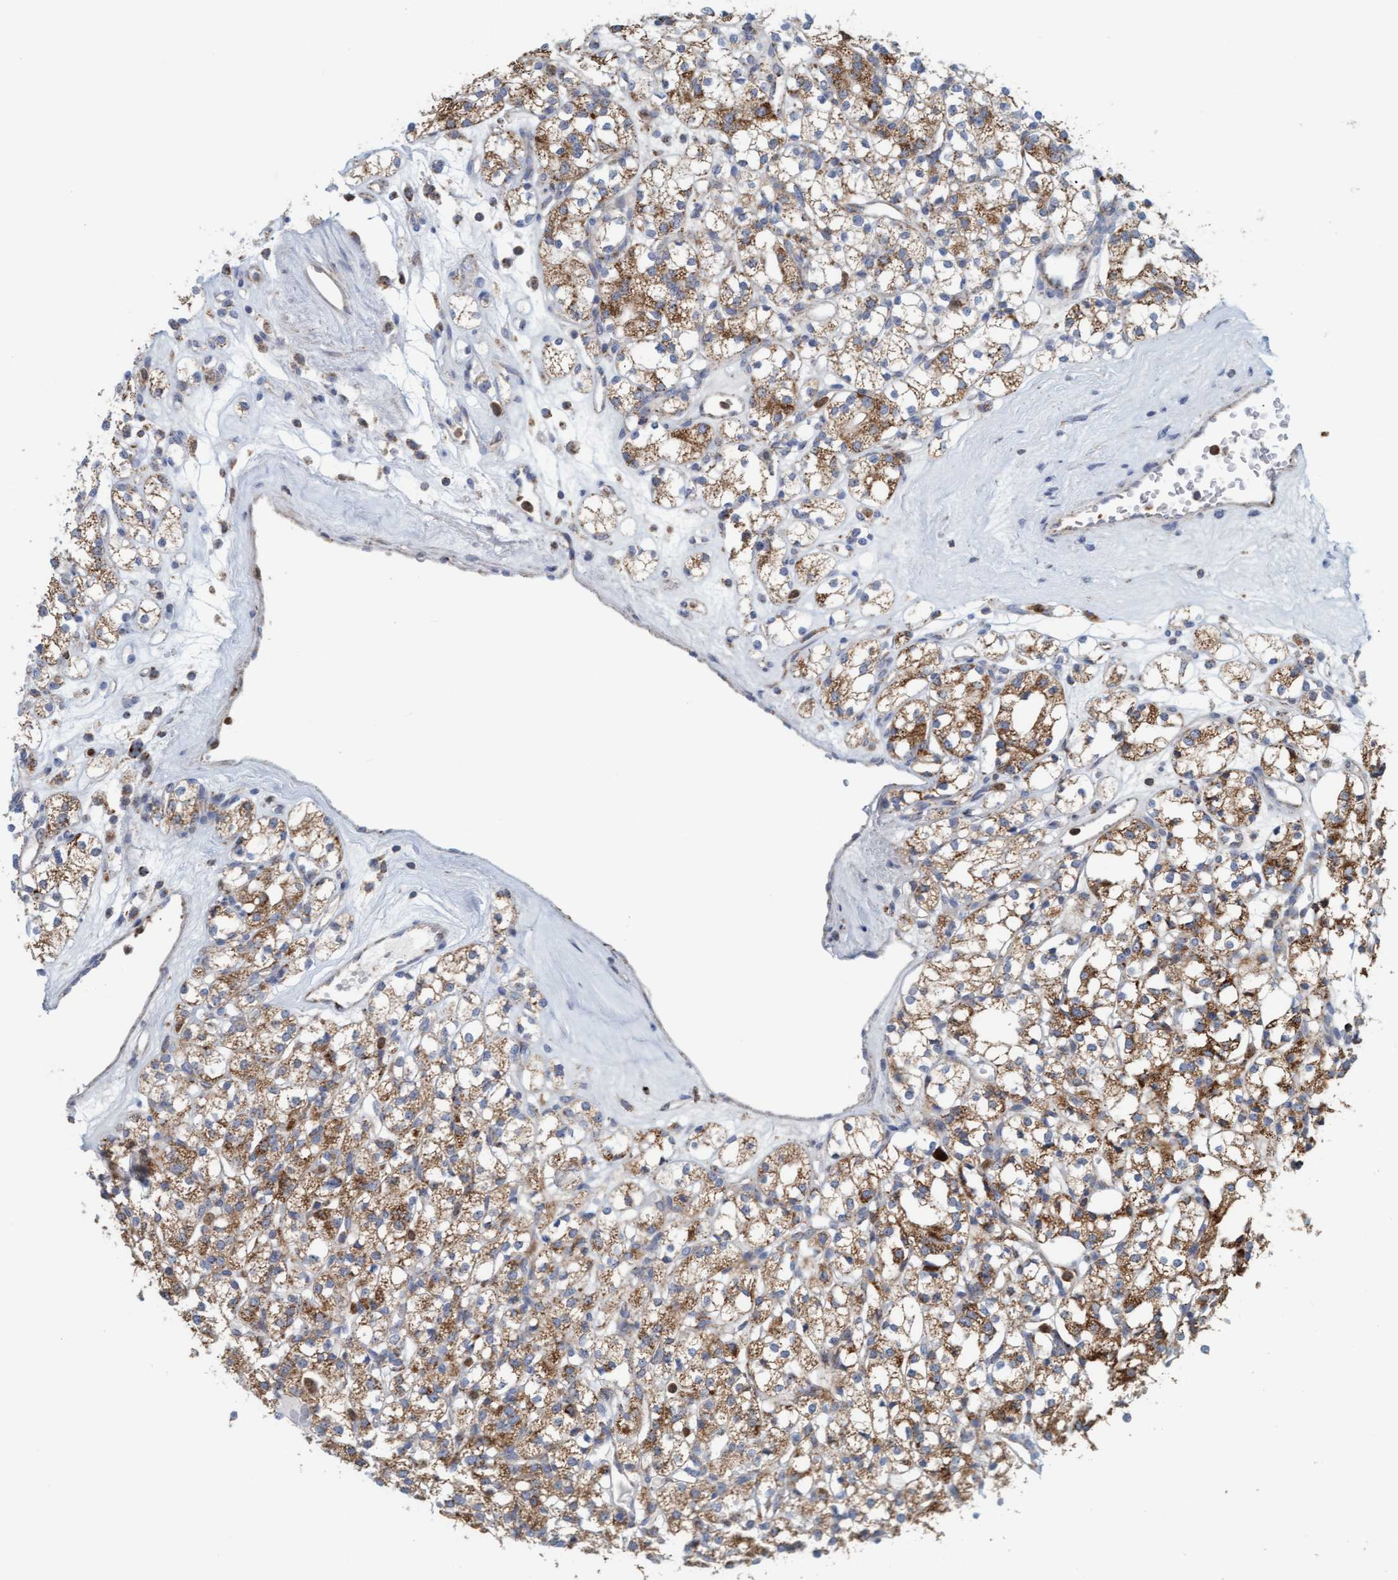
{"staining": {"intensity": "moderate", "quantity": ">75%", "location": "cytoplasmic/membranous"}, "tissue": "renal cancer", "cell_type": "Tumor cells", "image_type": "cancer", "snomed": [{"axis": "morphology", "description": "Adenocarcinoma, NOS"}, {"axis": "topography", "description": "Kidney"}], "caption": "Renal adenocarcinoma was stained to show a protein in brown. There is medium levels of moderate cytoplasmic/membranous positivity in approximately >75% of tumor cells.", "gene": "B9D1", "patient": {"sex": "male", "age": 77}}